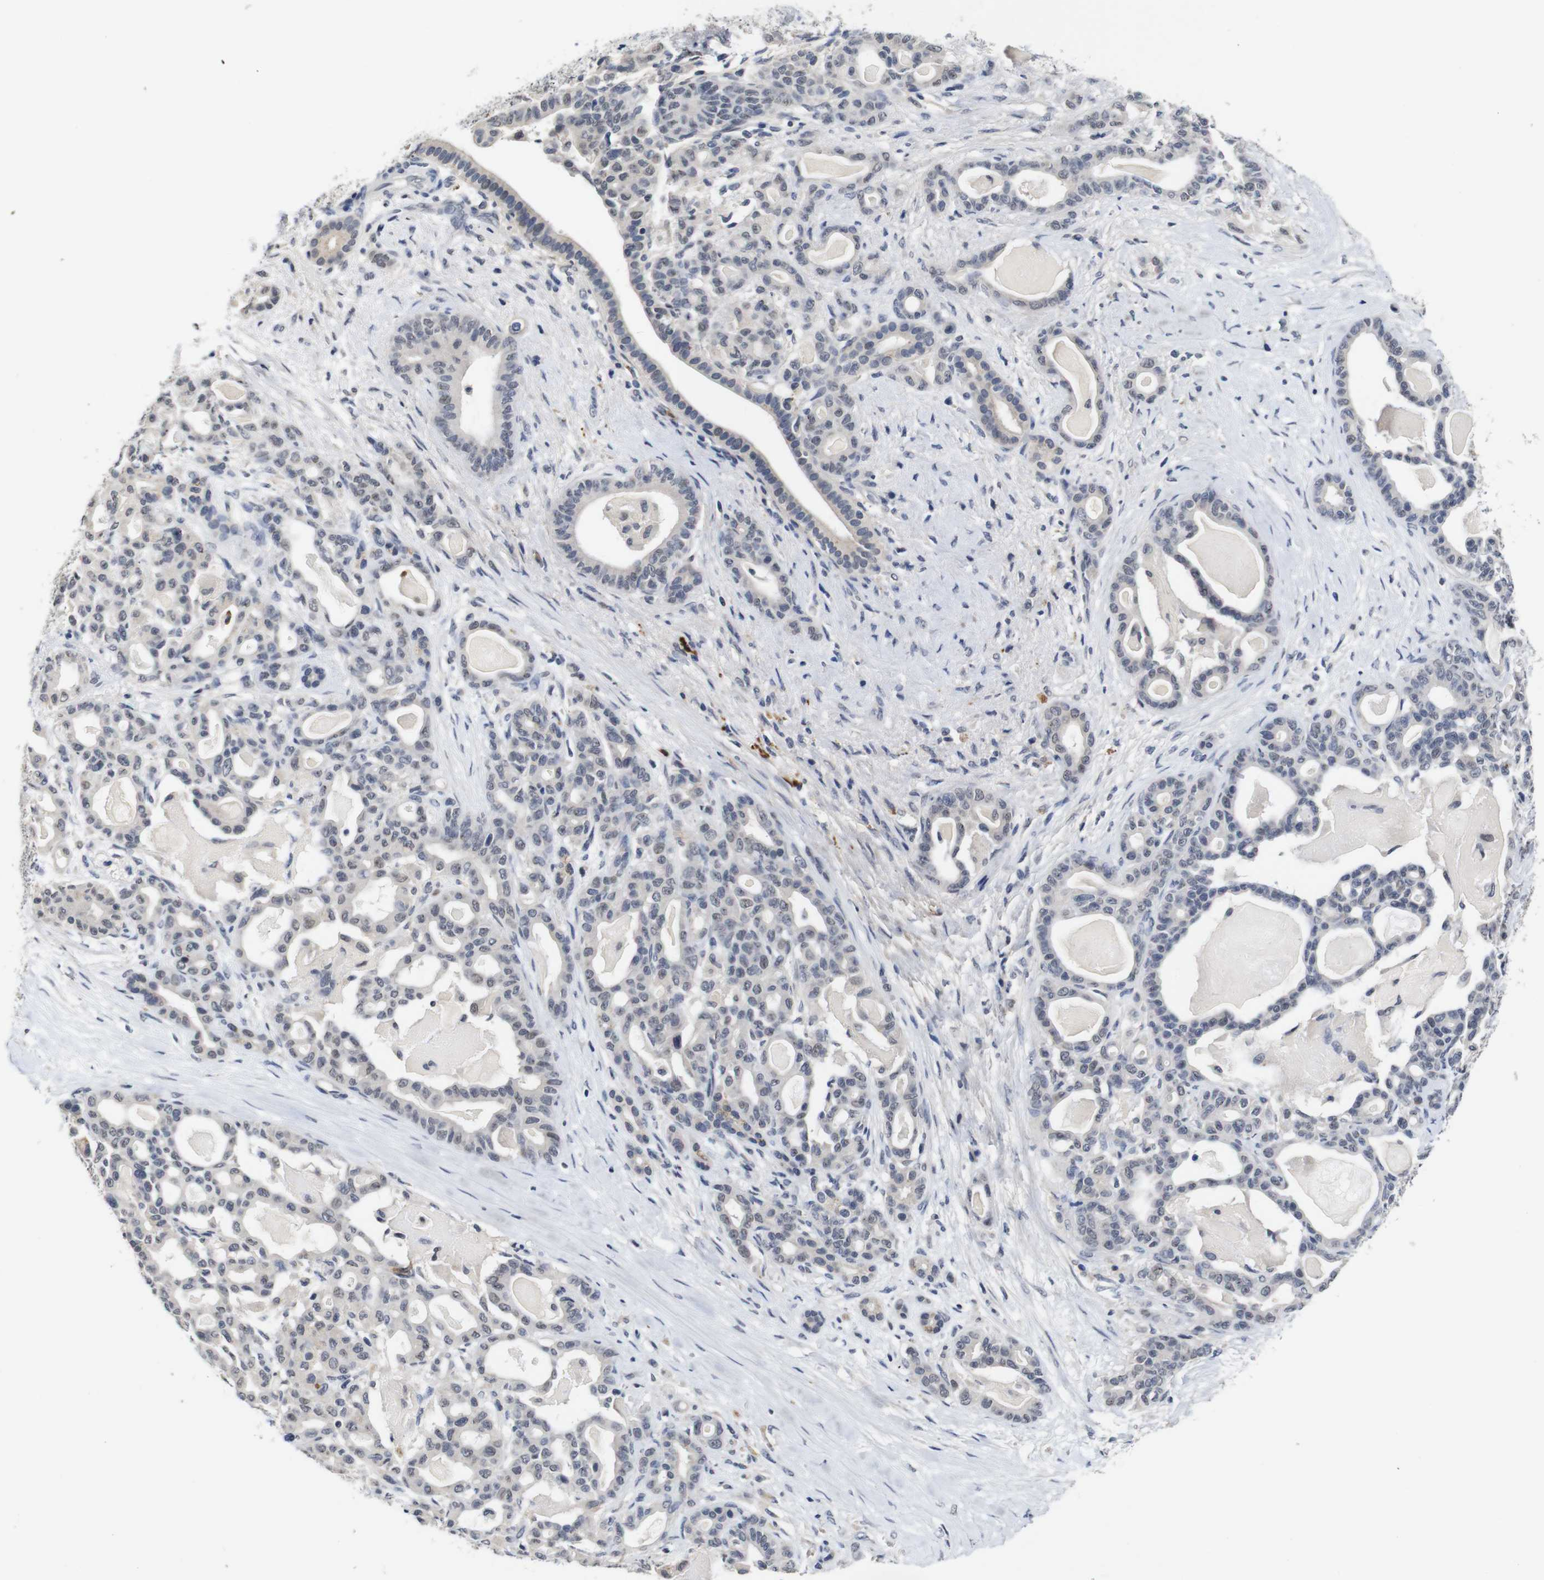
{"staining": {"intensity": "negative", "quantity": "none", "location": "none"}, "tissue": "pancreatic cancer", "cell_type": "Tumor cells", "image_type": "cancer", "snomed": [{"axis": "morphology", "description": "Adenocarcinoma, NOS"}, {"axis": "topography", "description": "Pancreas"}], "caption": "High magnification brightfield microscopy of pancreatic adenocarcinoma stained with DAB (brown) and counterstained with hematoxylin (blue): tumor cells show no significant expression.", "gene": "NTRK3", "patient": {"sex": "male", "age": 63}}